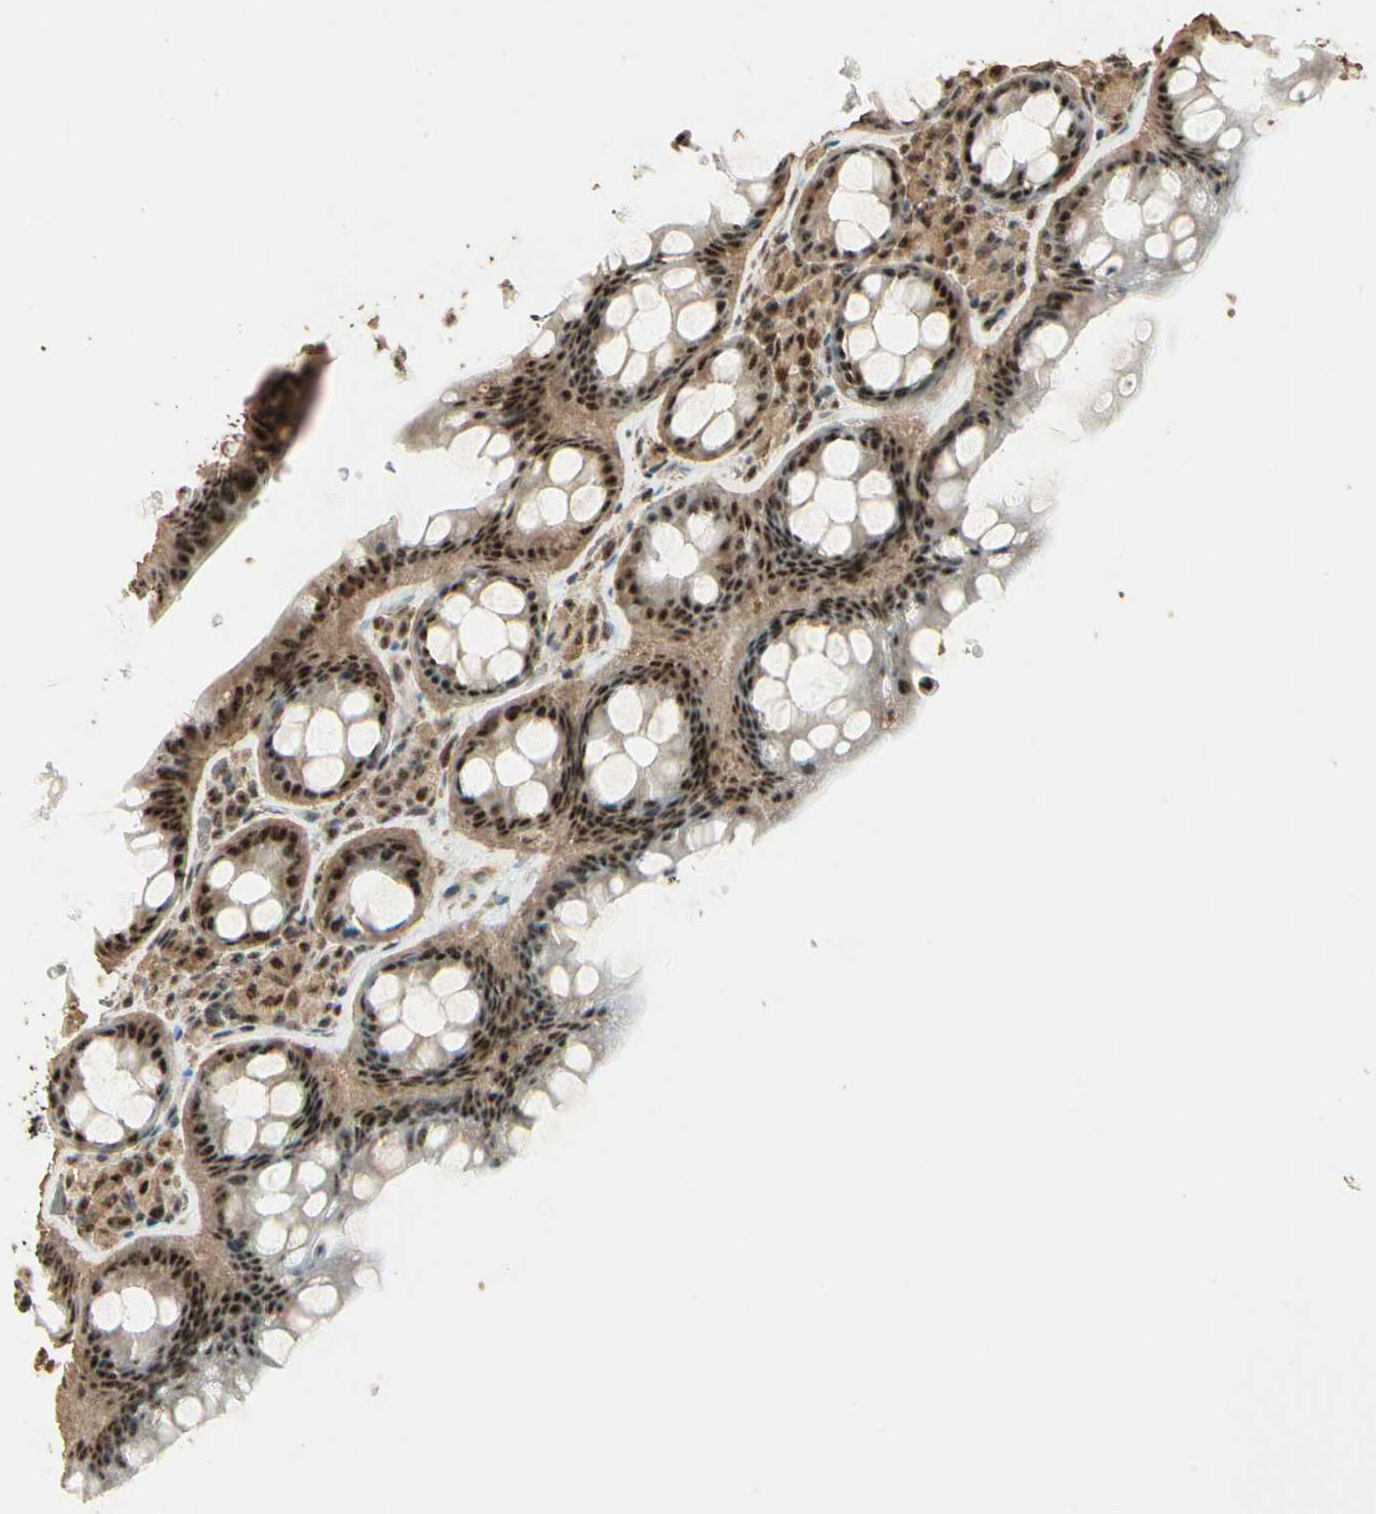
{"staining": {"intensity": "moderate", "quantity": ">75%", "location": "cytoplasmic/membranous,nuclear"}, "tissue": "rectum", "cell_type": "Glandular cells", "image_type": "normal", "snomed": [{"axis": "morphology", "description": "Normal tissue, NOS"}, {"axis": "topography", "description": "Rectum"}], "caption": "Moderate cytoplasmic/membranous,nuclear protein expression is identified in about >75% of glandular cells in rectum. The protein is shown in brown color, while the nuclei are stained blue.", "gene": "RBM25", "patient": {"sex": "male", "age": 92}}